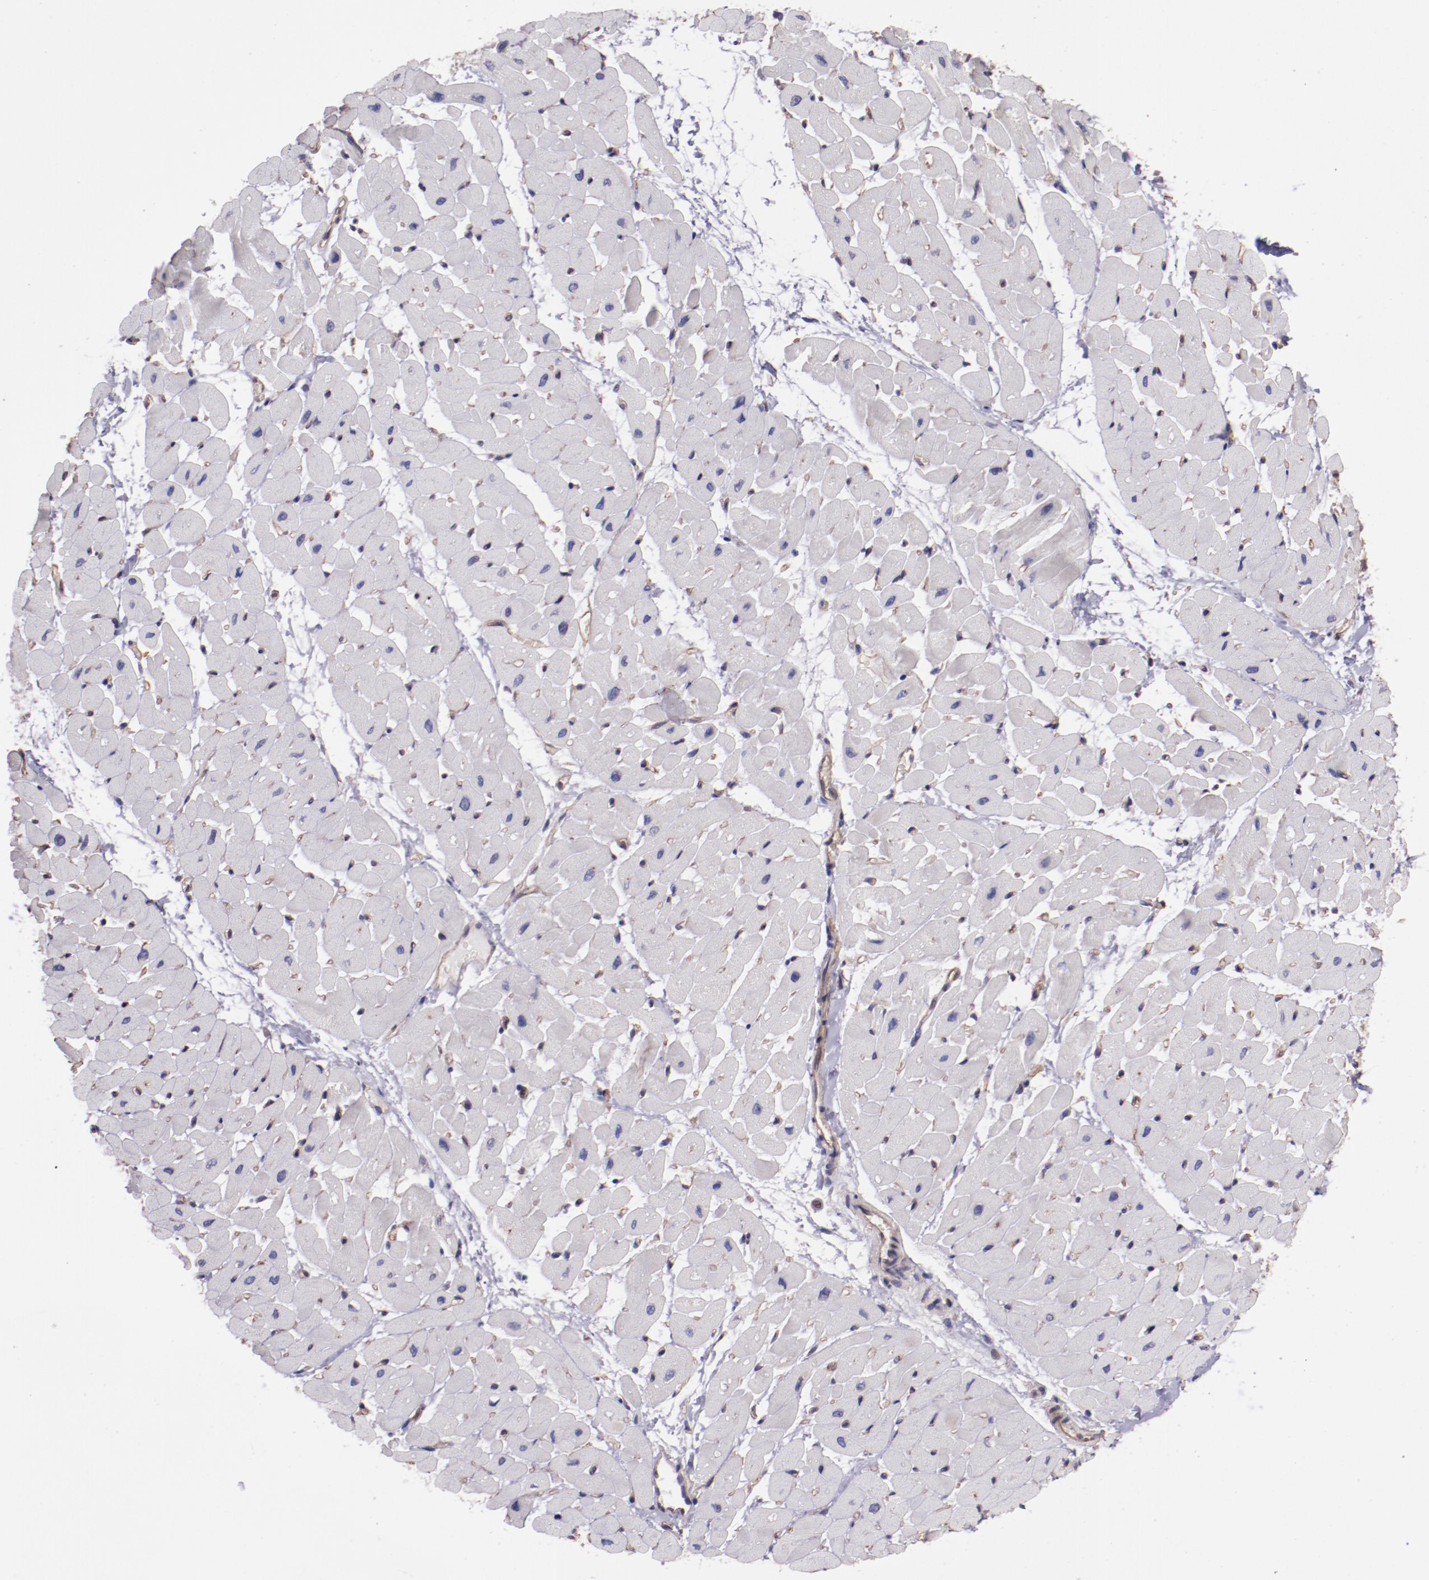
{"staining": {"intensity": "negative", "quantity": "none", "location": "none"}, "tissue": "heart muscle", "cell_type": "Cardiomyocytes", "image_type": "normal", "snomed": [{"axis": "morphology", "description": "Normal tissue, NOS"}, {"axis": "topography", "description": "Heart"}], "caption": "High power microscopy photomicrograph of an immunohistochemistry (IHC) image of normal heart muscle, revealing no significant expression in cardiomyocytes.", "gene": "ELF1", "patient": {"sex": "male", "age": 45}}